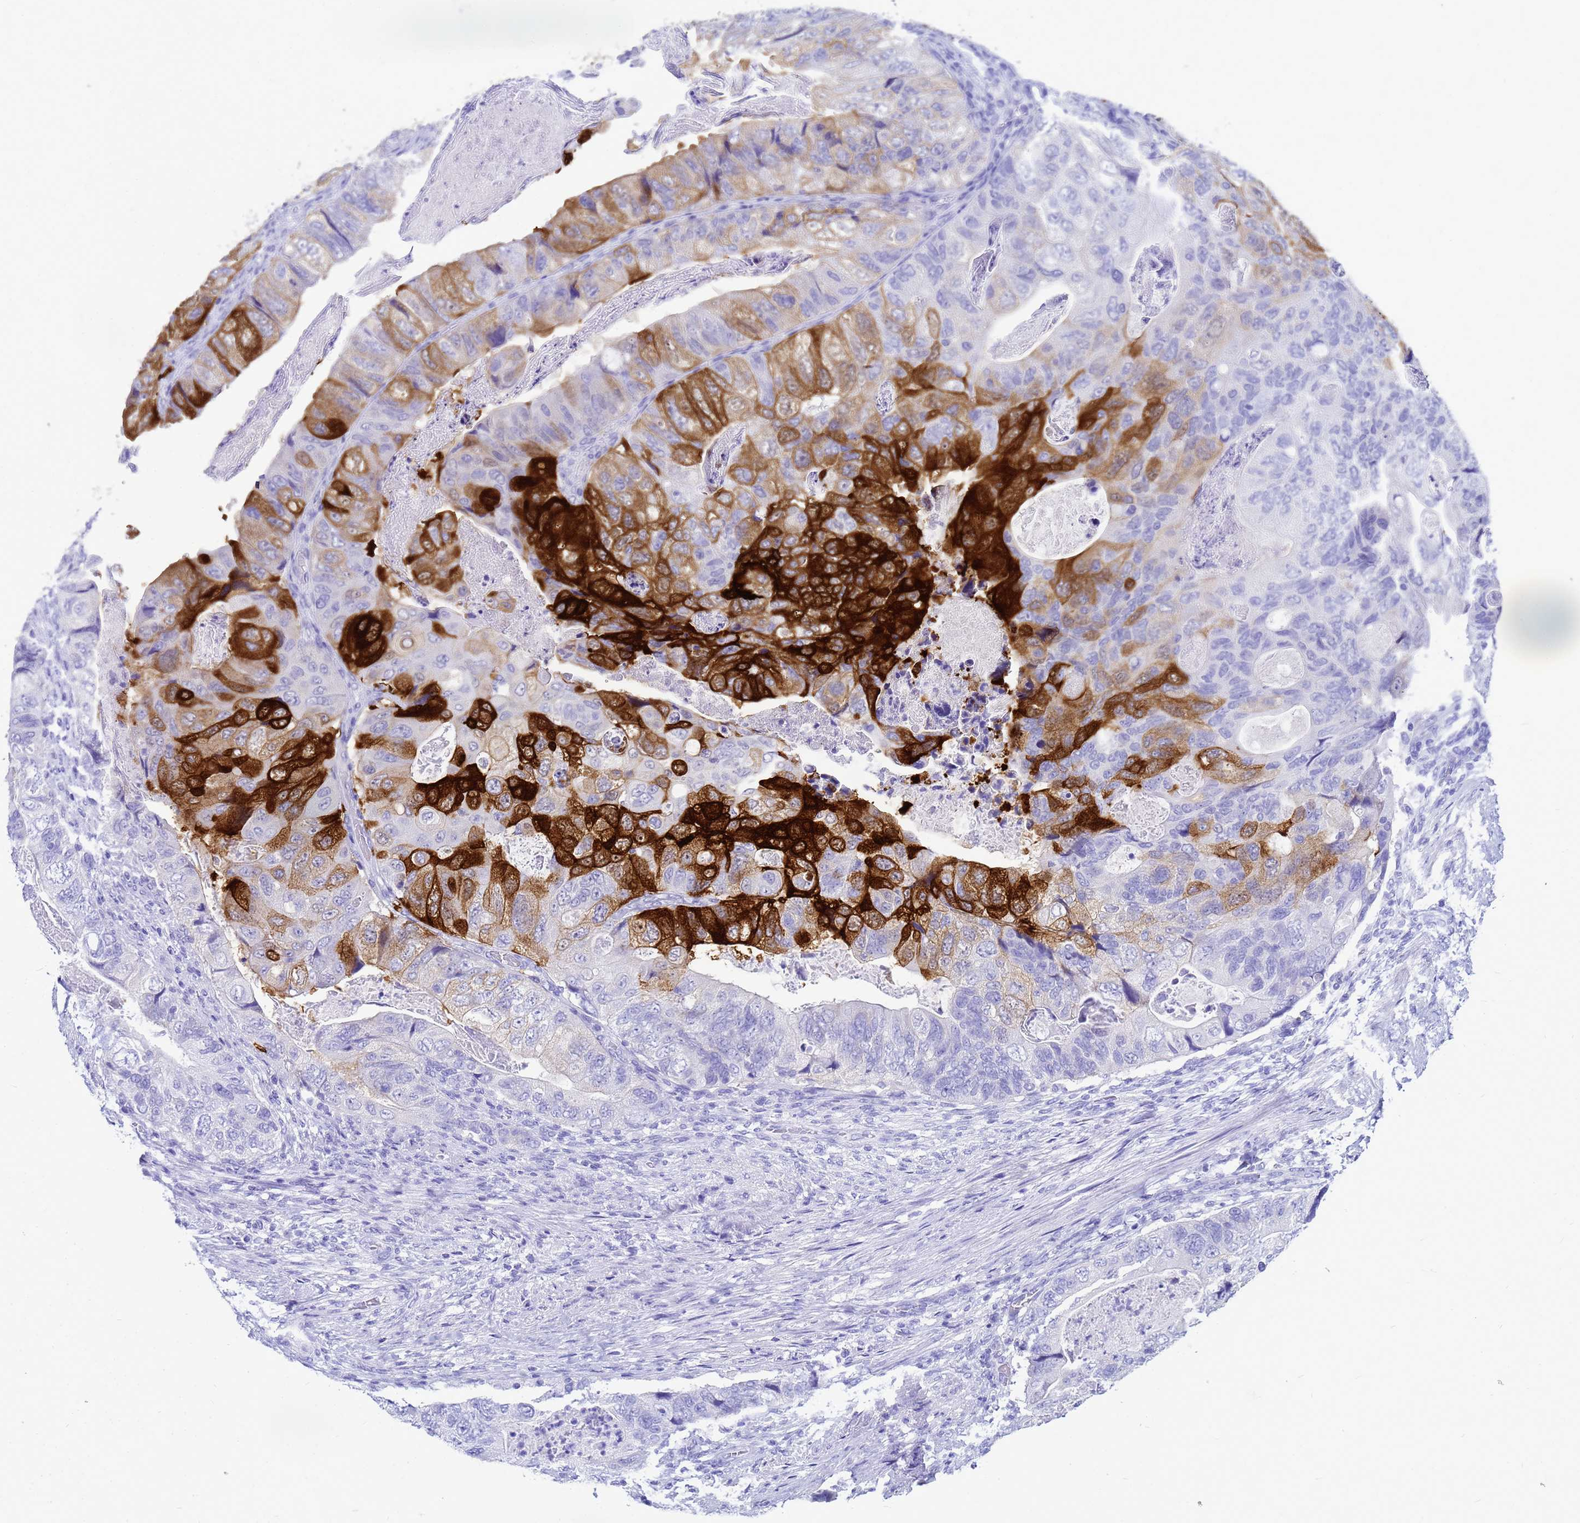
{"staining": {"intensity": "strong", "quantity": "25%-75%", "location": "cytoplasmic/membranous"}, "tissue": "colorectal cancer", "cell_type": "Tumor cells", "image_type": "cancer", "snomed": [{"axis": "morphology", "description": "Adenocarcinoma, NOS"}, {"axis": "topography", "description": "Rectum"}], "caption": "Adenocarcinoma (colorectal) was stained to show a protein in brown. There is high levels of strong cytoplasmic/membranous positivity in about 25%-75% of tumor cells.", "gene": "CKB", "patient": {"sex": "male", "age": 63}}